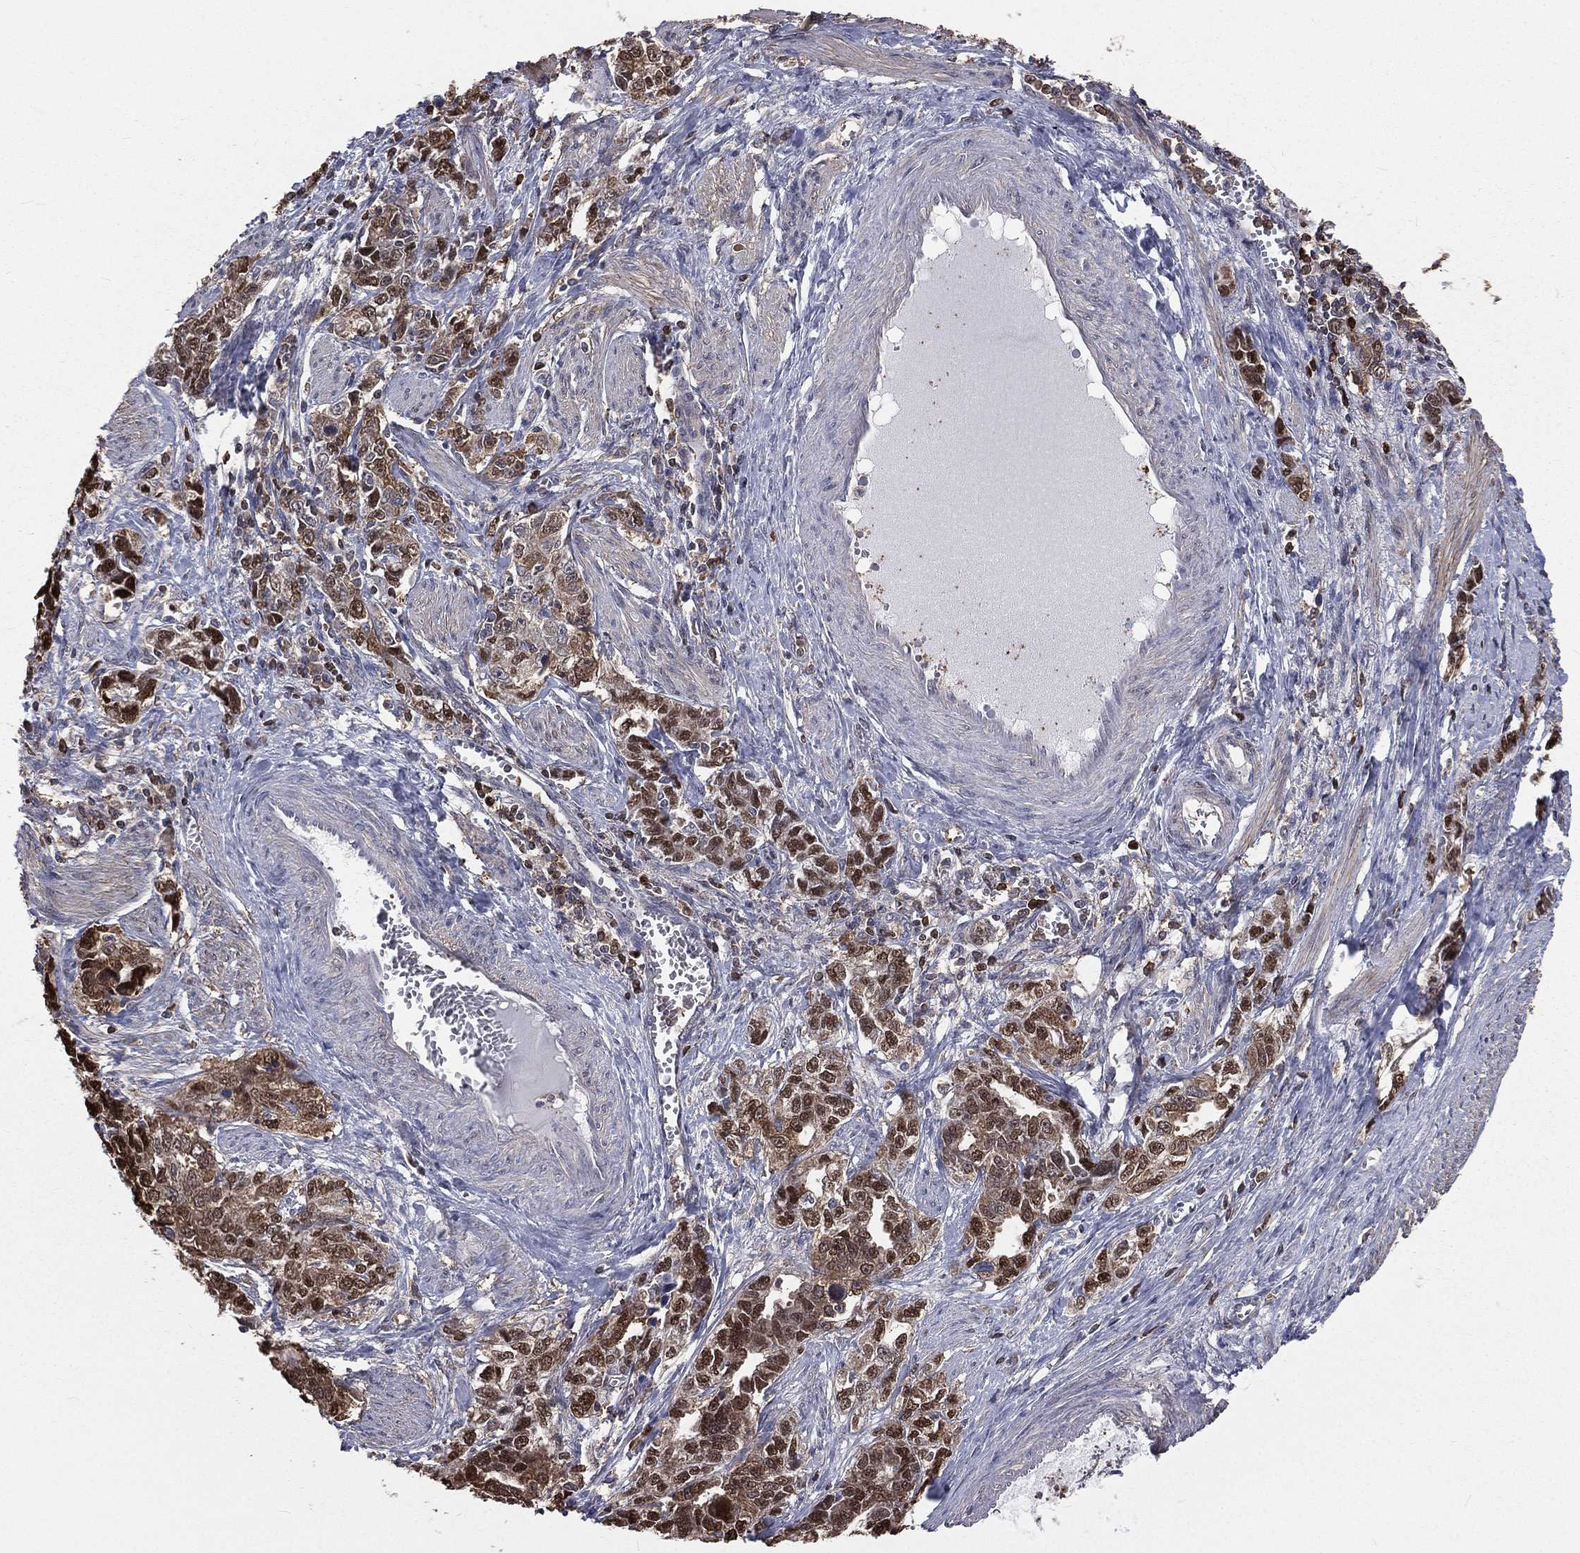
{"staining": {"intensity": "strong", "quantity": ">75%", "location": "nuclear"}, "tissue": "ovarian cancer", "cell_type": "Tumor cells", "image_type": "cancer", "snomed": [{"axis": "morphology", "description": "Cystadenocarcinoma, serous, NOS"}, {"axis": "topography", "description": "Ovary"}], "caption": "Immunohistochemical staining of human ovarian cancer demonstrates strong nuclear protein expression in about >75% of tumor cells. The staining is performed using DAB brown chromogen to label protein expression. The nuclei are counter-stained blue using hematoxylin.", "gene": "TBC1D2", "patient": {"sex": "female", "age": 51}}